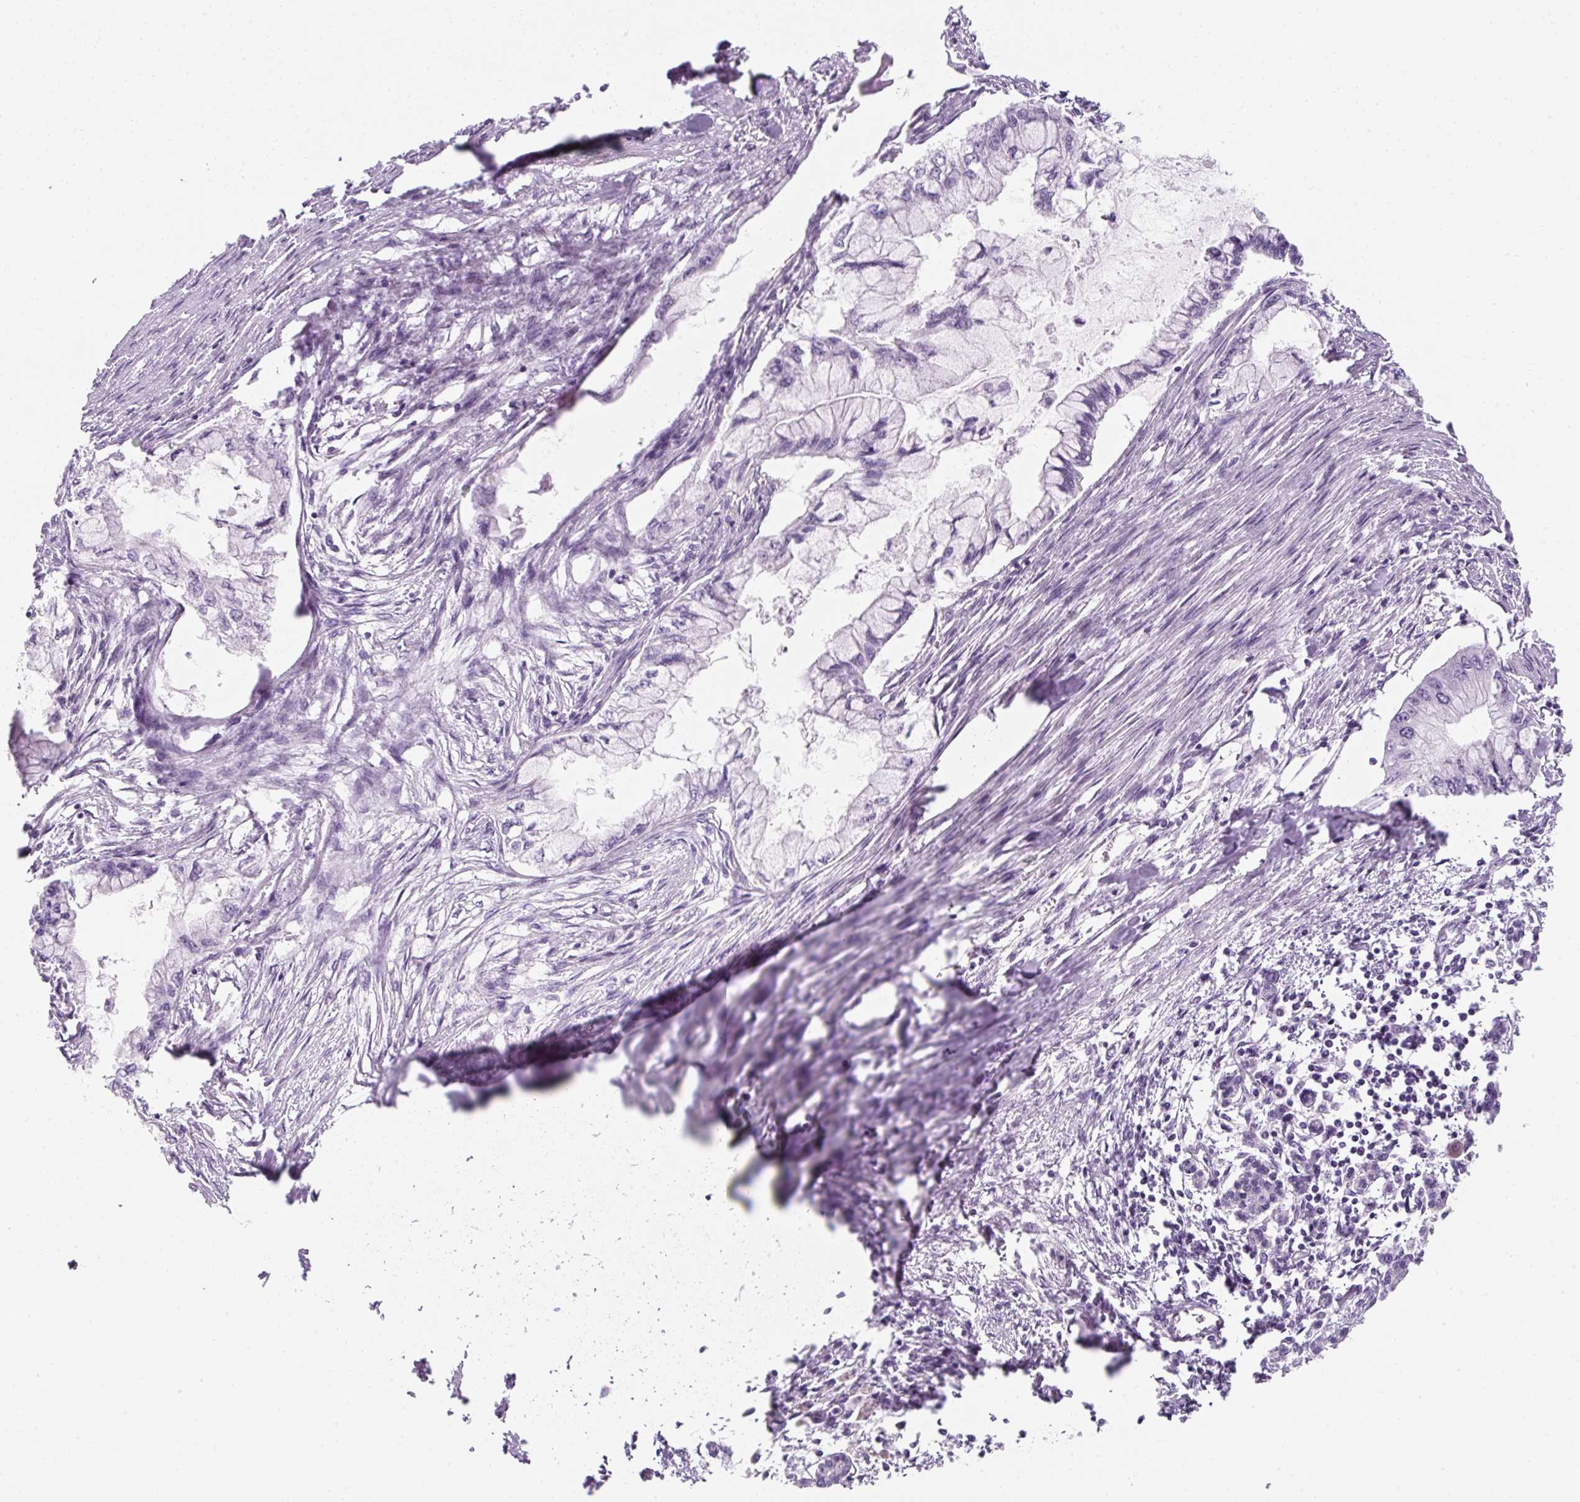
{"staining": {"intensity": "negative", "quantity": "none", "location": "none"}, "tissue": "pancreatic cancer", "cell_type": "Tumor cells", "image_type": "cancer", "snomed": [{"axis": "morphology", "description": "Adenocarcinoma, NOS"}, {"axis": "topography", "description": "Pancreas"}], "caption": "IHC of adenocarcinoma (pancreatic) demonstrates no staining in tumor cells.", "gene": "PF4V1", "patient": {"sex": "male", "age": 48}}